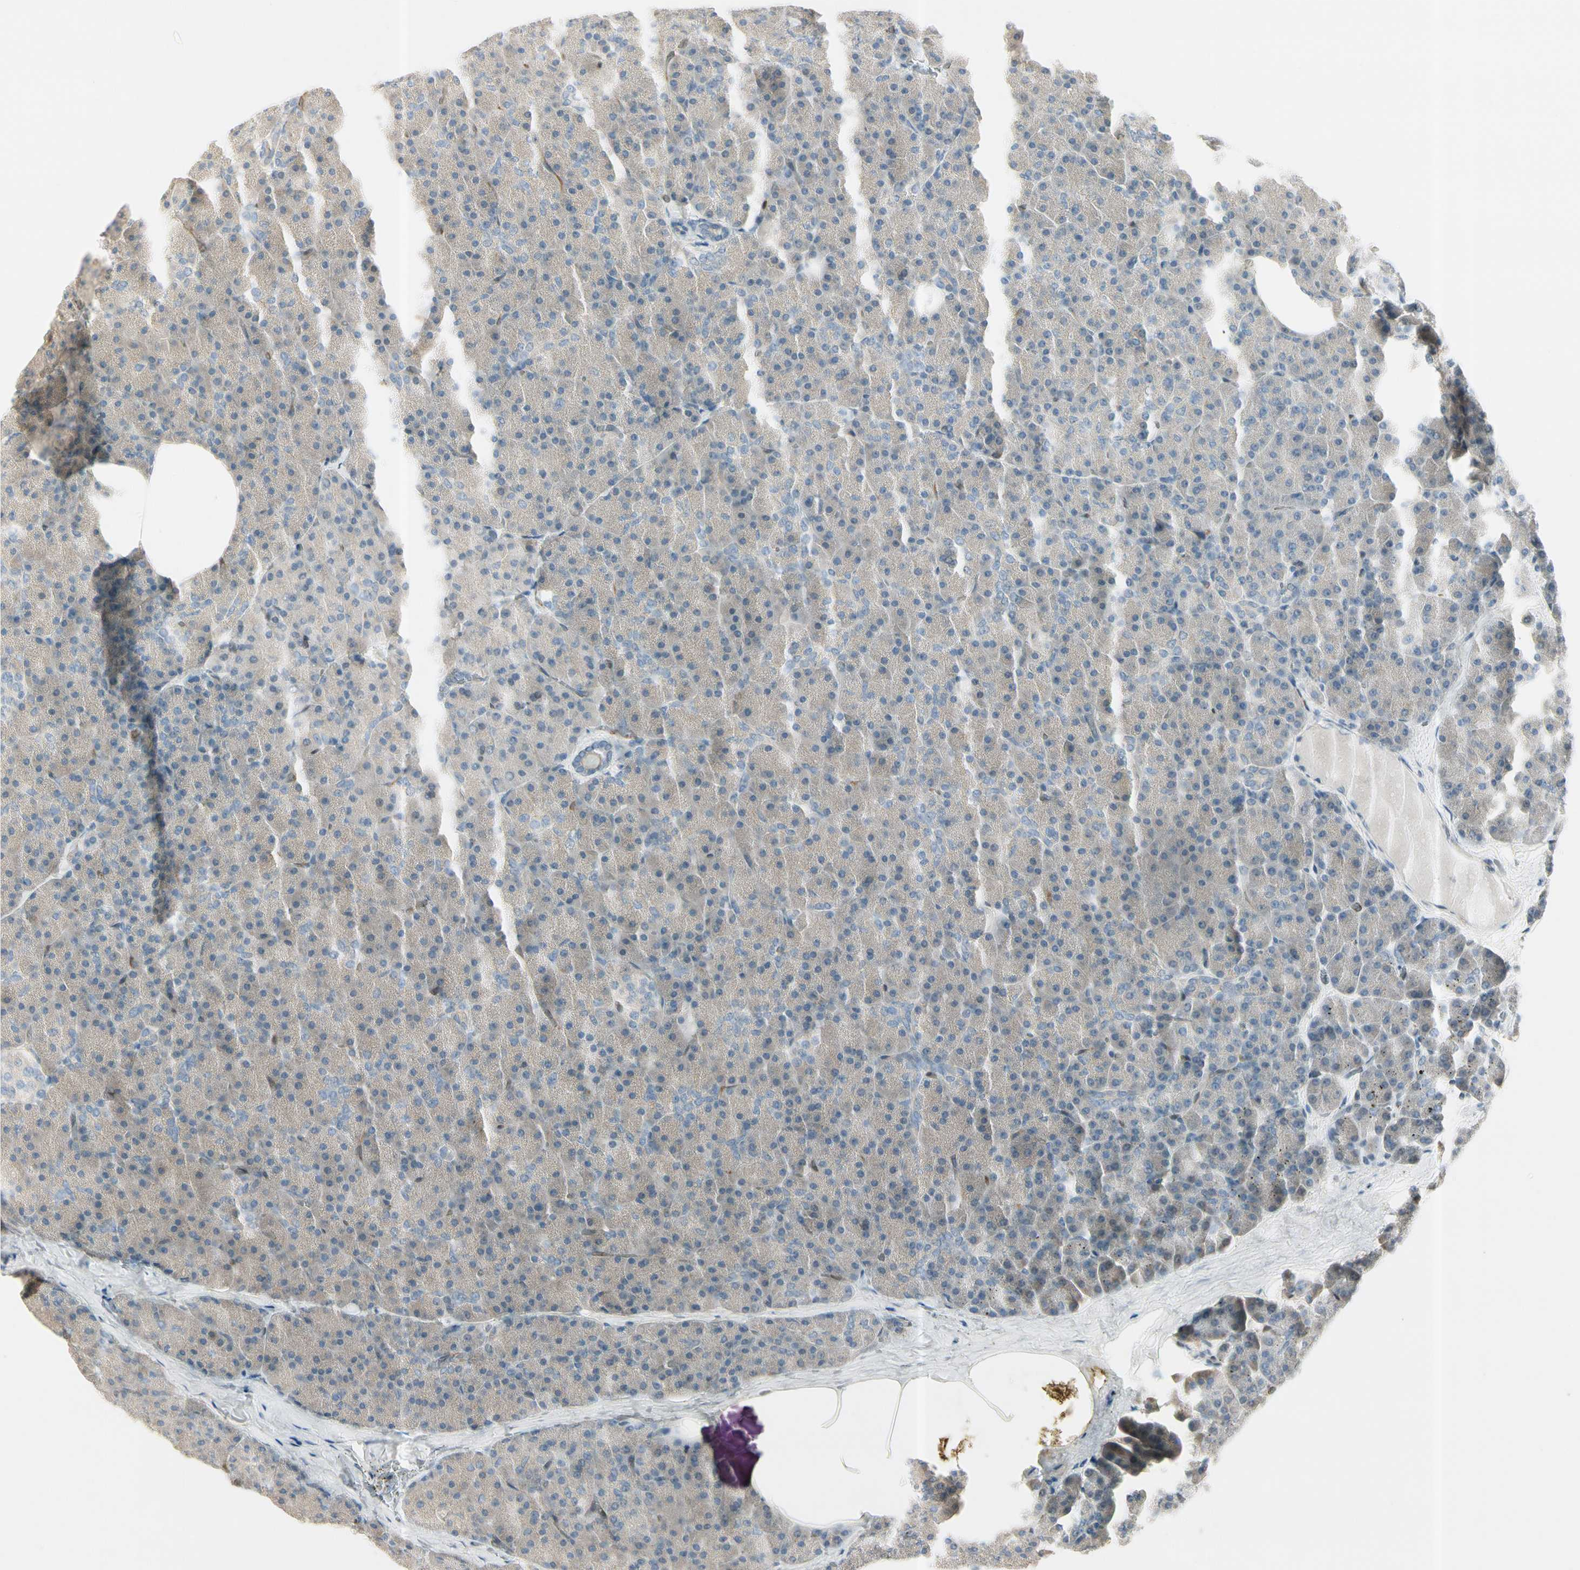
{"staining": {"intensity": "weak", "quantity": ">75%", "location": "cytoplasmic/membranous"}, "tissue": "pancreas", "cell_type": "Exocrine glandular cells", "image_type": "normal", "snomed": [{"axis": "morphology", "description": "Normal tissue, NOS"}, {"axis": "topography", "description": "Pancreas"}], "caption": "Protein staining exhibits weak cytoplasmic/membranous expression in about >75% of exocrine glandular cells in normal pancreas.", "gene": "CYP2E1", "patient": {"sex": "female", "age": 35}}